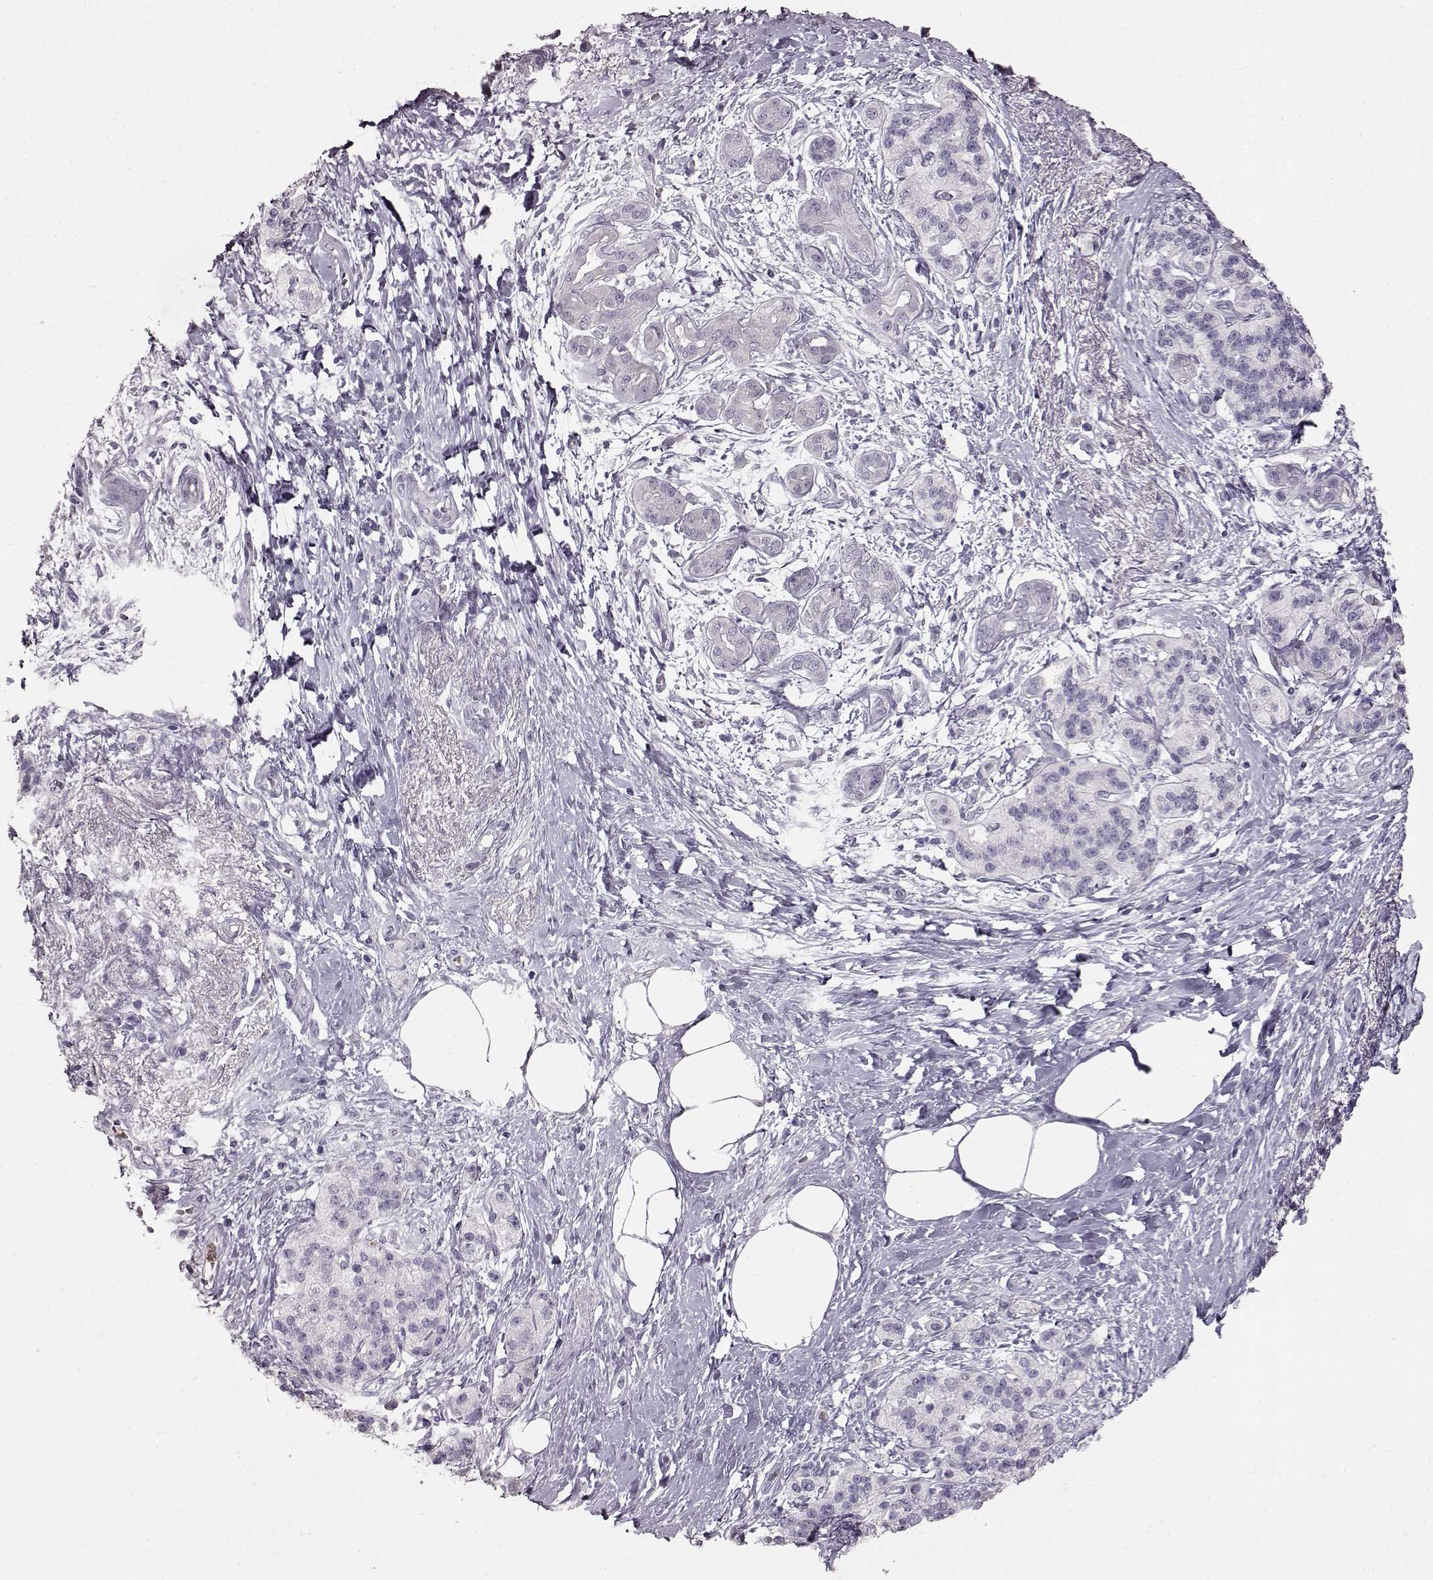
{"staining": {"intensity": "negative", "quantity": "none", "location": "none"}, "tissue": "pancreatic cancer", "cell_type": "Tumor cells", "image_type": "cancer", "snomed": [{"axis": "morphology", "description": "Adenocarcinoma, NOS"}, {"axis": "topography", "description": "Pancreas"}], "caption": "The photomicrograph demonstrates no significant staining in tumor cells of pancreatic cancer.", "gene": "FUT4", "patient": {"sex": "female", "age": 72}}